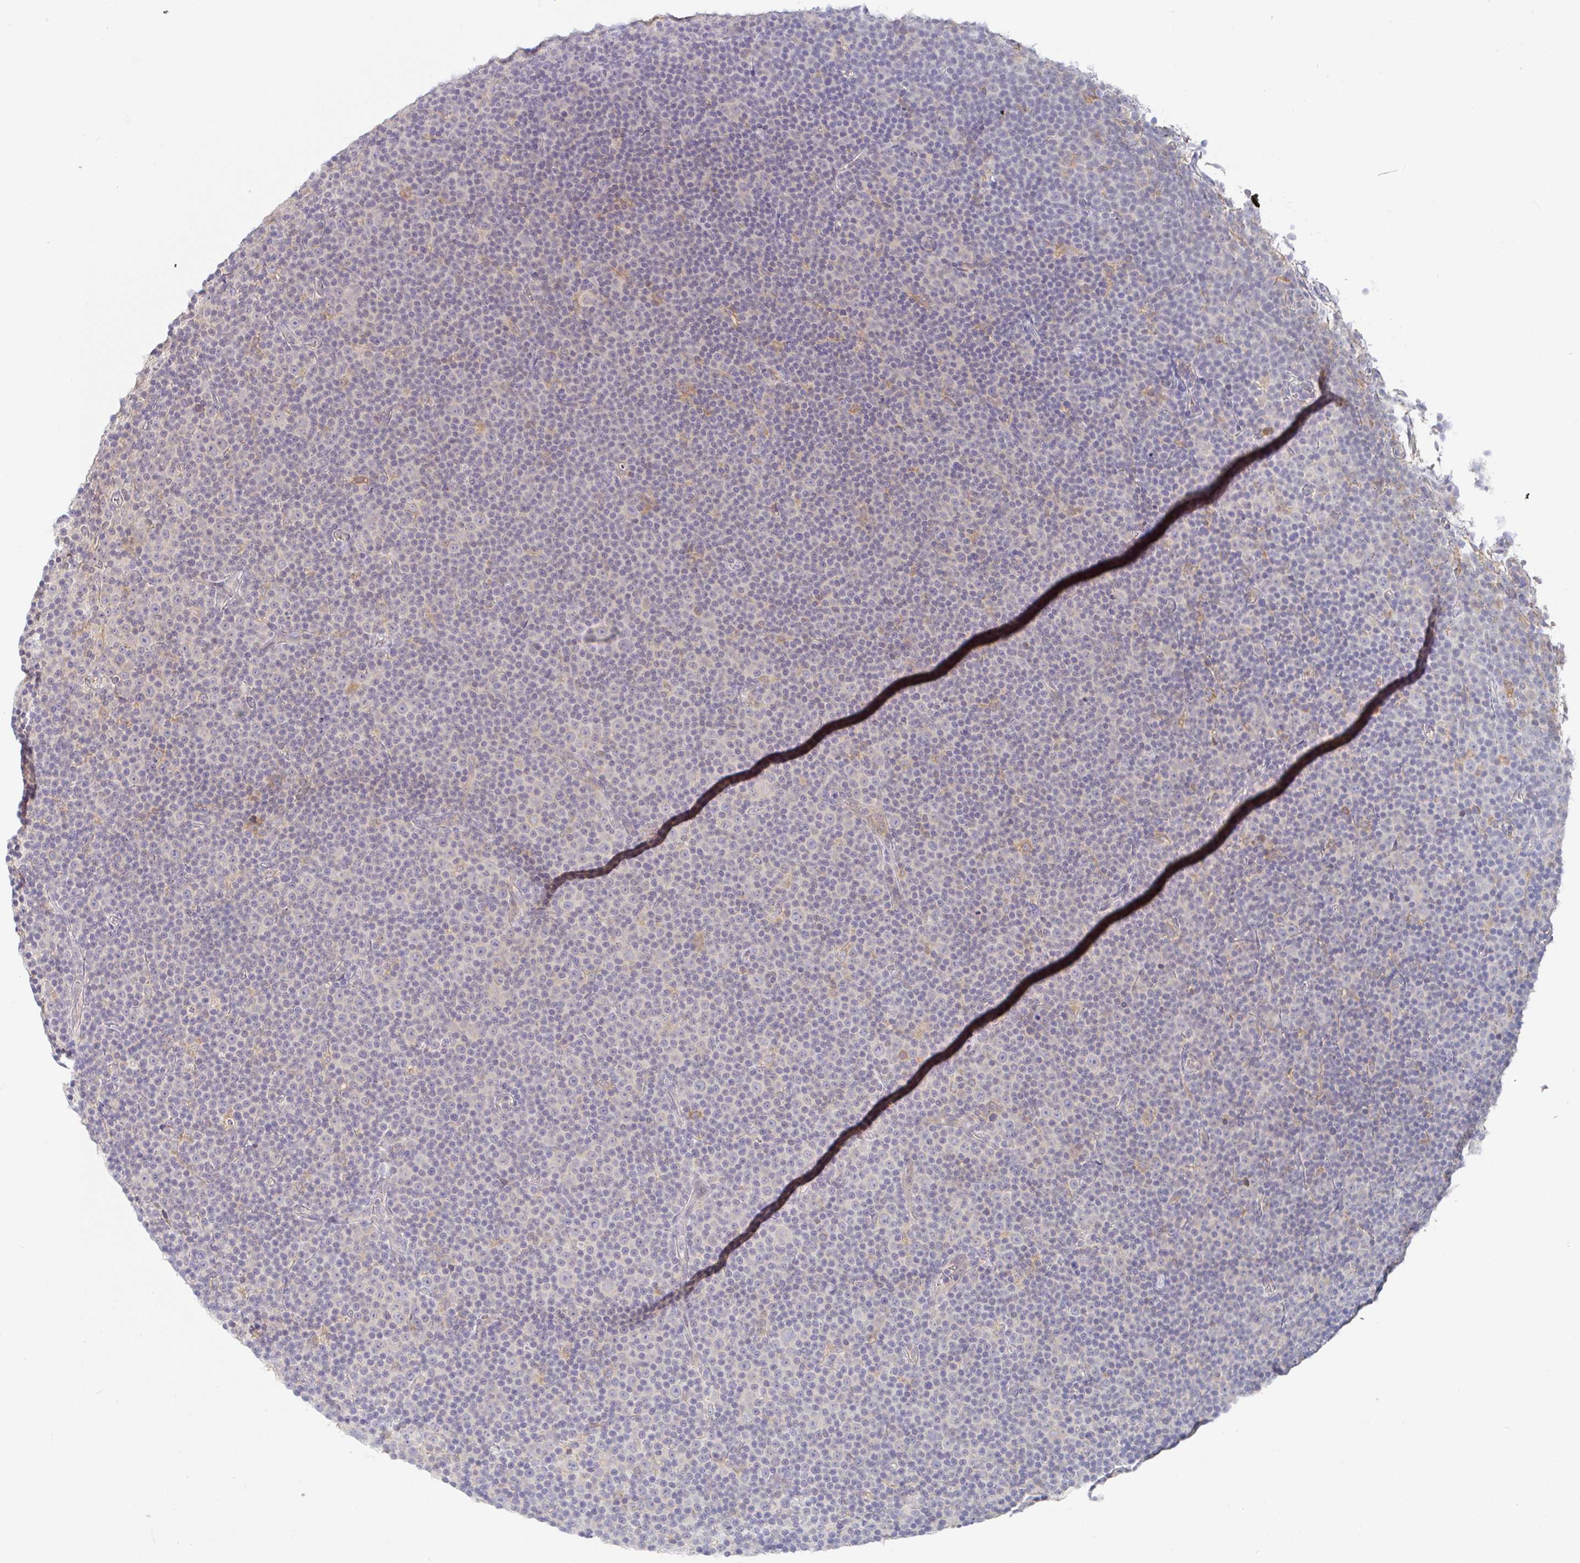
{"staining": {"intensity": "negative", "quantity": "none", "location": "none"}, "tissue": "lymphoma", "cell_type": "Tumor cells", "image_type": "cancer", "snomed": [{"axis": "morphology", "description": "Malignant lymphoma, non-Hodgkin's type, Low grade"}, {"axis": "topography", "description": "Lymph node"}], "caption": "Immunohistochemistry (IHC) micrograph of neoplastic tissue: lymphoma stained with DAB (3,3'-diaminobenzidine) shows no significant protein positivity in tumor cells.", "gene": "DERL2", "patient": {"sex": "female", "age": 67}}